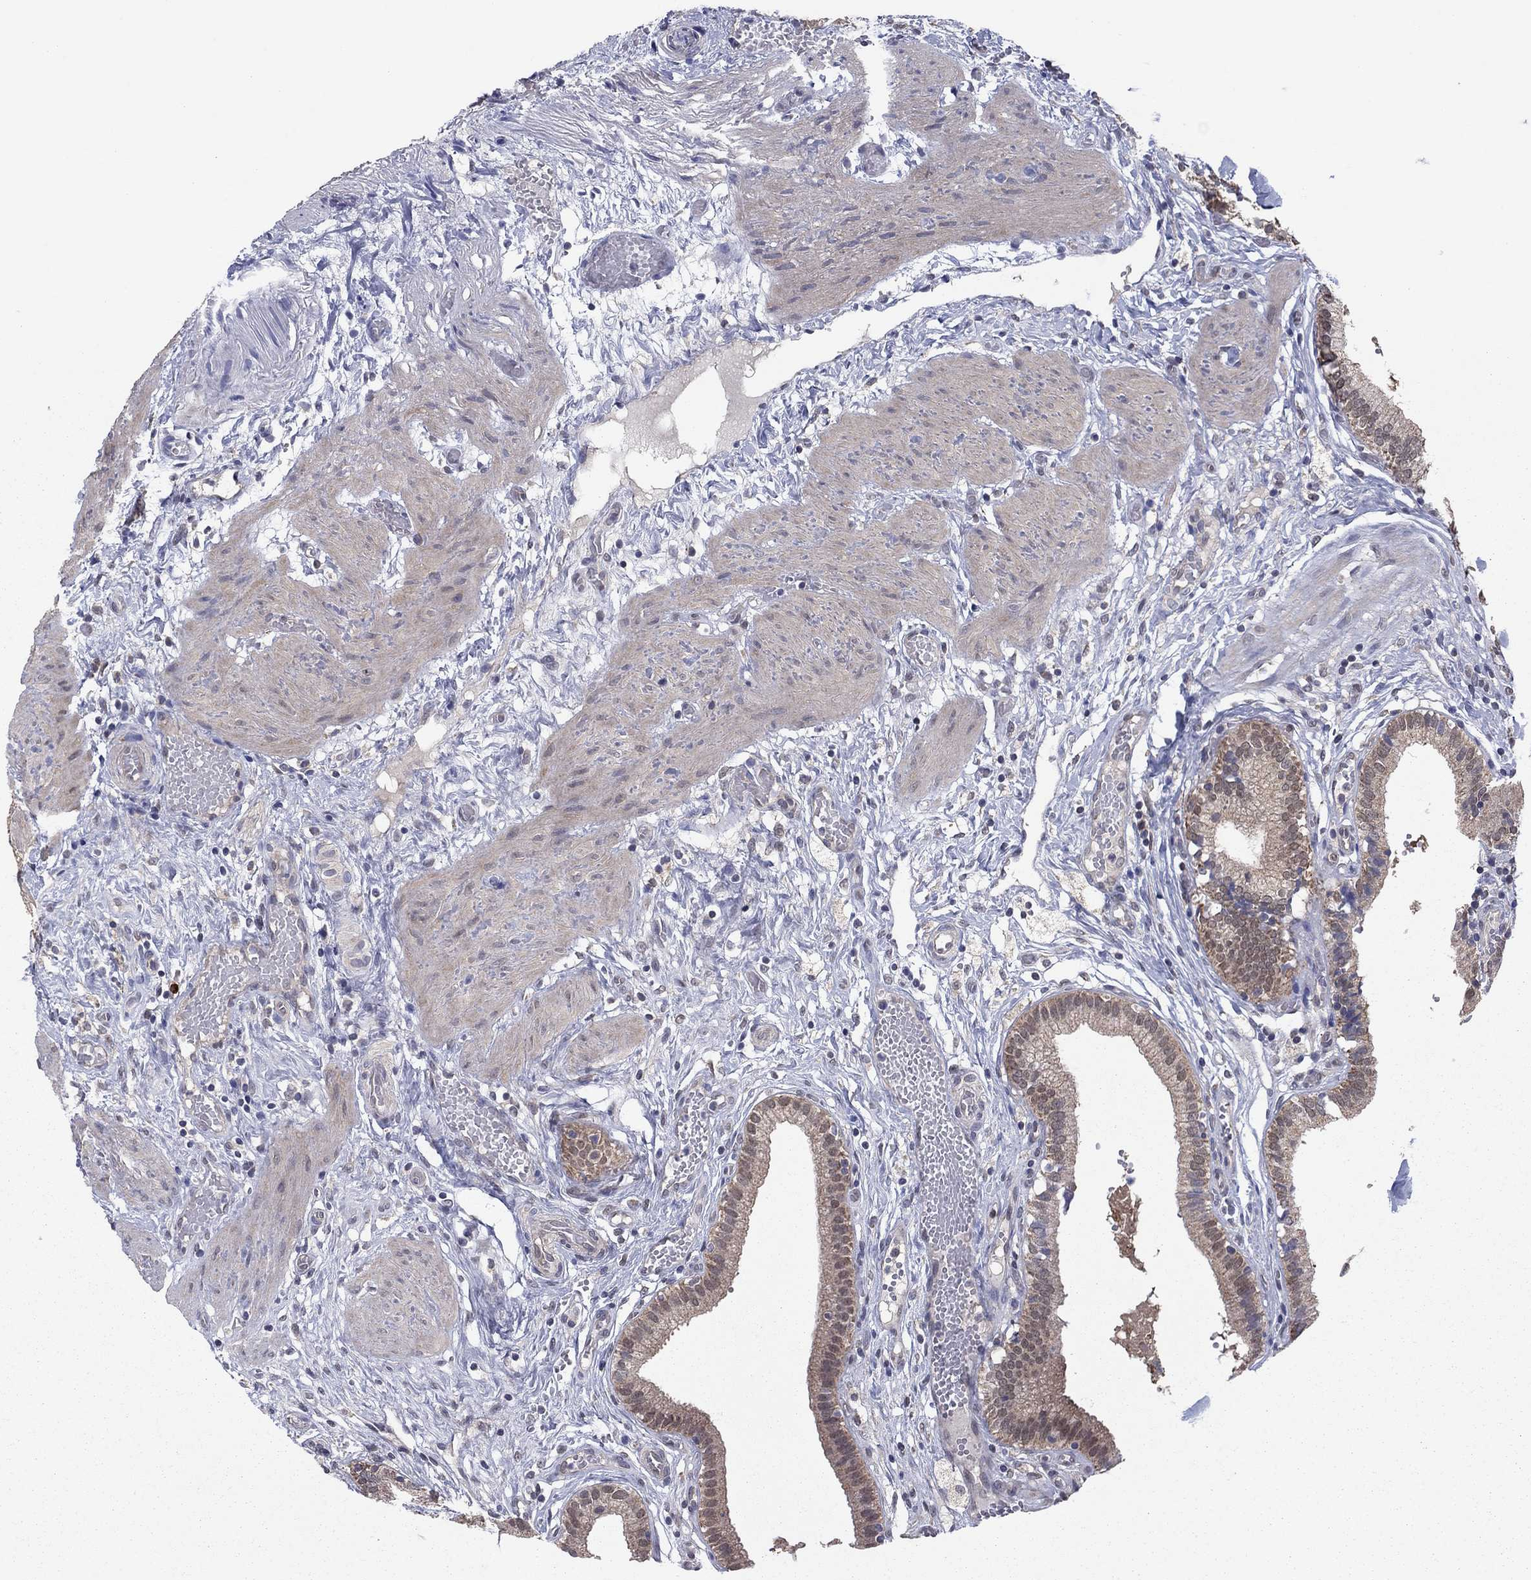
{"staining": {"intensity": "strong", "quantity": "<25%", "location": "cytoplasmic/membranous"}, "tissue": "gallbladder", "cell_type": "Glandular cells", "image_type": "normal", "snomed": [{"axis": "morphology", "description": "Normal tissue, NOS"}, {"axis": "topography", "description": "Gallbladder"}], "caption": "DAB immunohistochemical staining of unremarkable gallbladder reveals strong cytoplasmic/membranous protein staining in approximately <25% of glandular cells.", "gene": "GRHPR", "patient": {"sex": "female", "age": 24}}